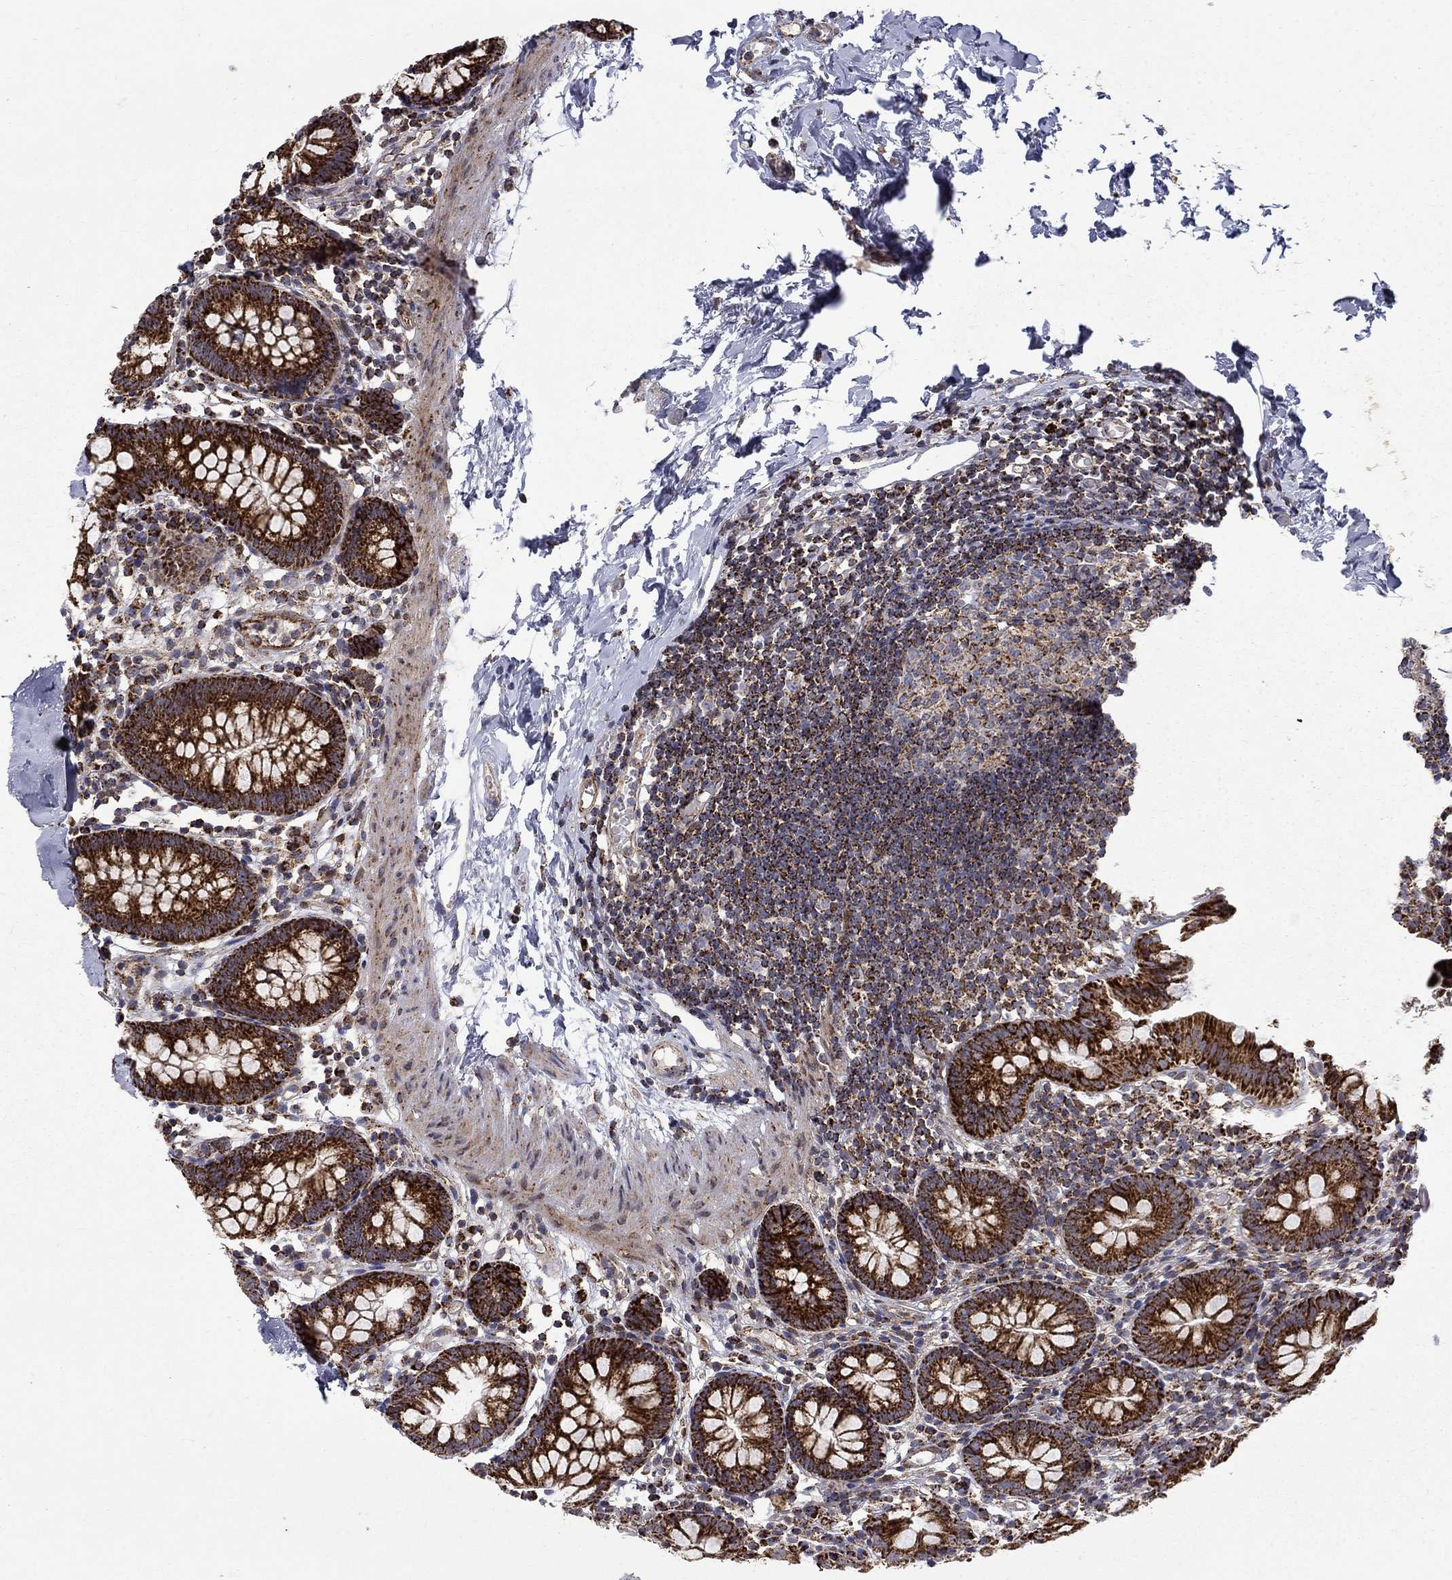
{"staining": {"intensity": "strong", "quantity": ">75%", "location": "cytoplasmic/membranous"}, "tissue": "small intestine", "cell_type": "Glandular cells", "image_type": "normal", "snomed": [{"axis": "morphology", "description": "Normal tissue, NOS"}, {"axis": "topography", "description": "Small intestine"}], "caption": "Protein expression analysis of benign human small intestine reveals strong cytoplasmic/membranous positivity in approximately >75% of glandular cells. The staining is performed using DAB (3,3'-diaminobenzidine) brown chromogen to label protein expression. The nuclei are counter-stained blue using hematoxylin.", "gene": "PCBP3", "patient": {"sex": "female", "age": 90}}